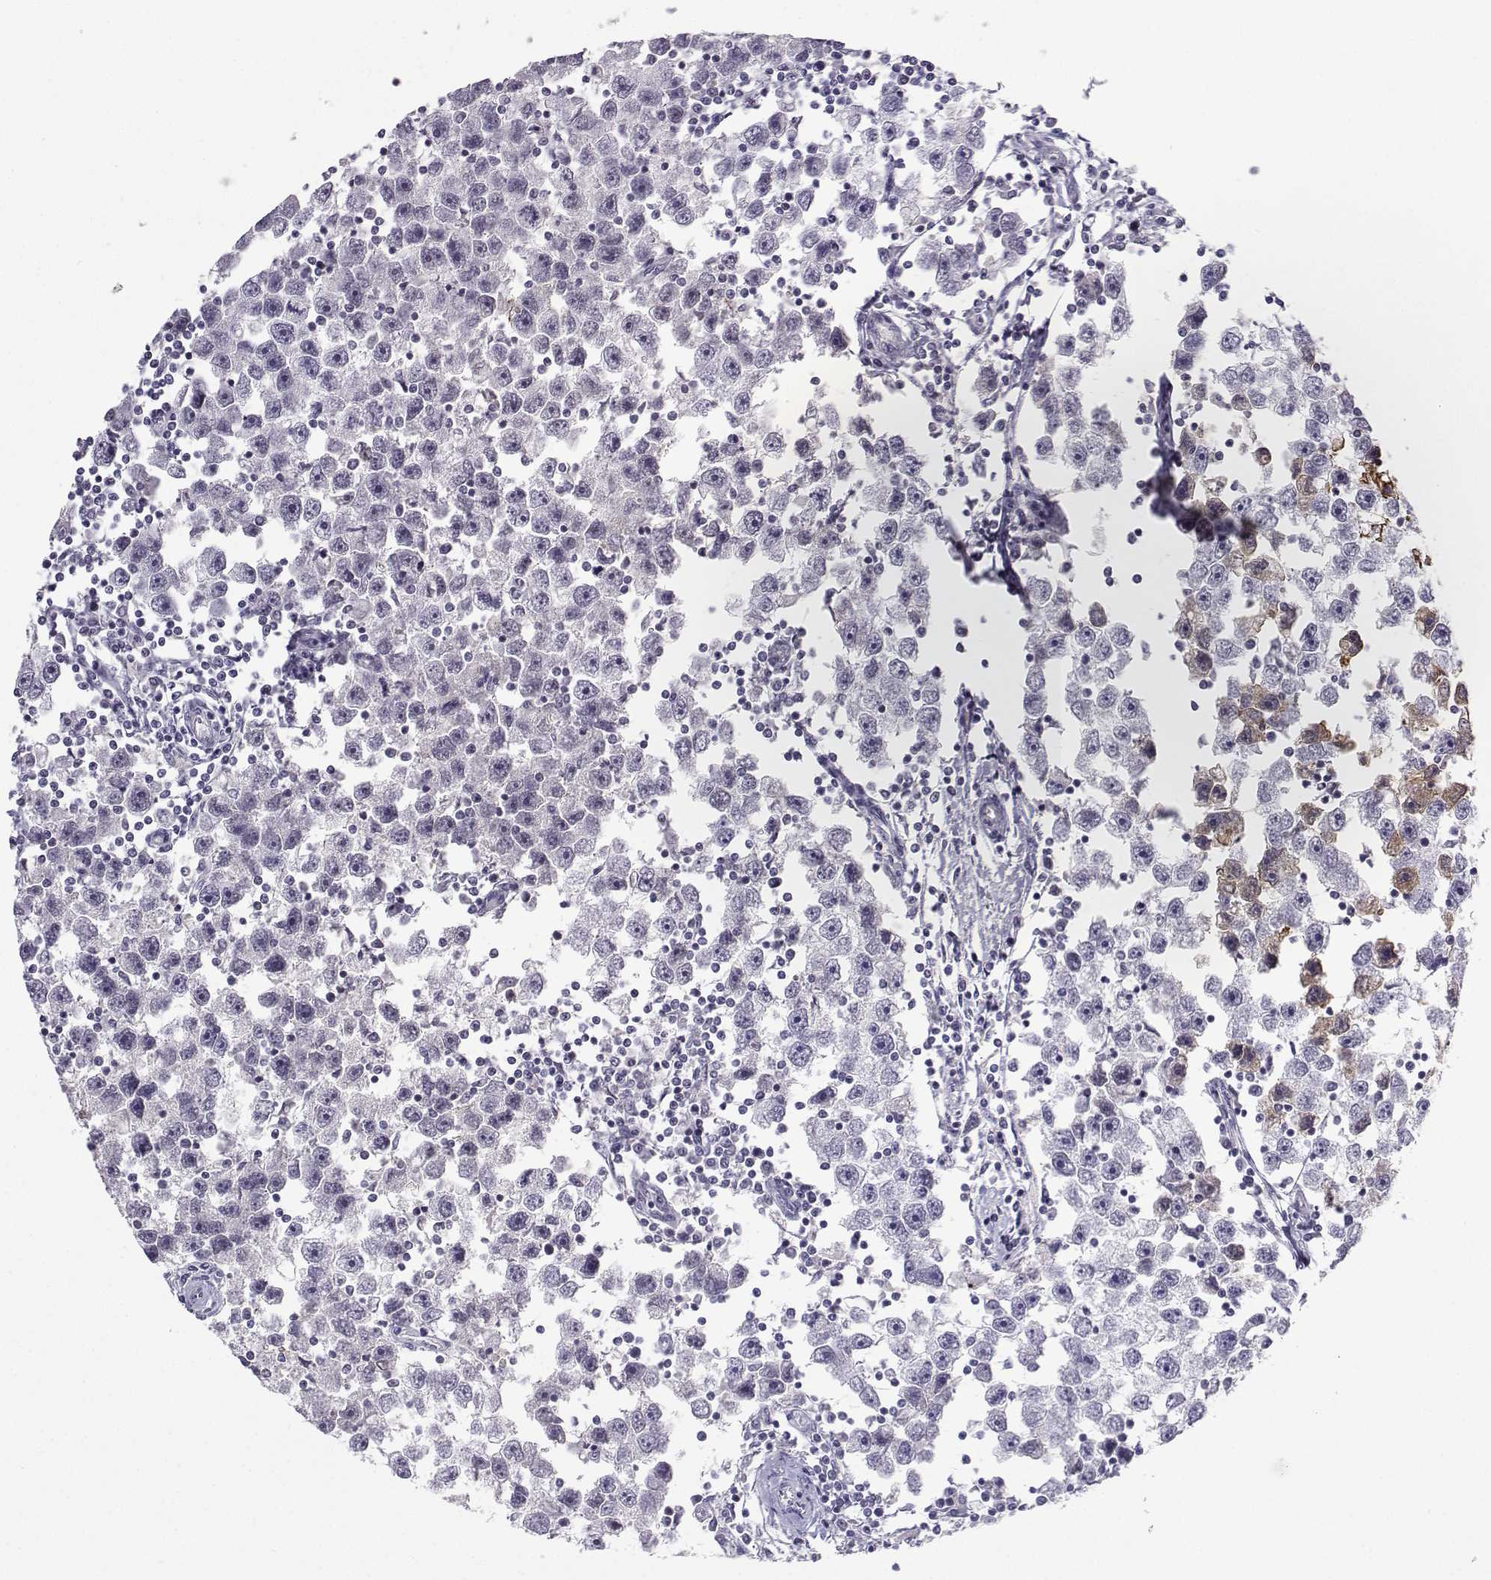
{"staining": {"intensity": "moderate", "quantity": "<25%", "location": "cytoplasmic/membranous"}, "tissue": "testis cancer", "cell_type": "Tumor cells", "image_type": "cancer", "snomed": [{"axis": "morphology", "description": "Seminoma, NOS"}, {"axis": "topography", "description": "Testis"}], "caption": "Approximately <25% of tumor cells in human testis cancer (seminoma) display moderate cytoplasmic/membranous protein positivity as visualized by brown immunohistochemical staining.", "gene": "LHX1", "patient": {"sex": "male", "age": 30}}